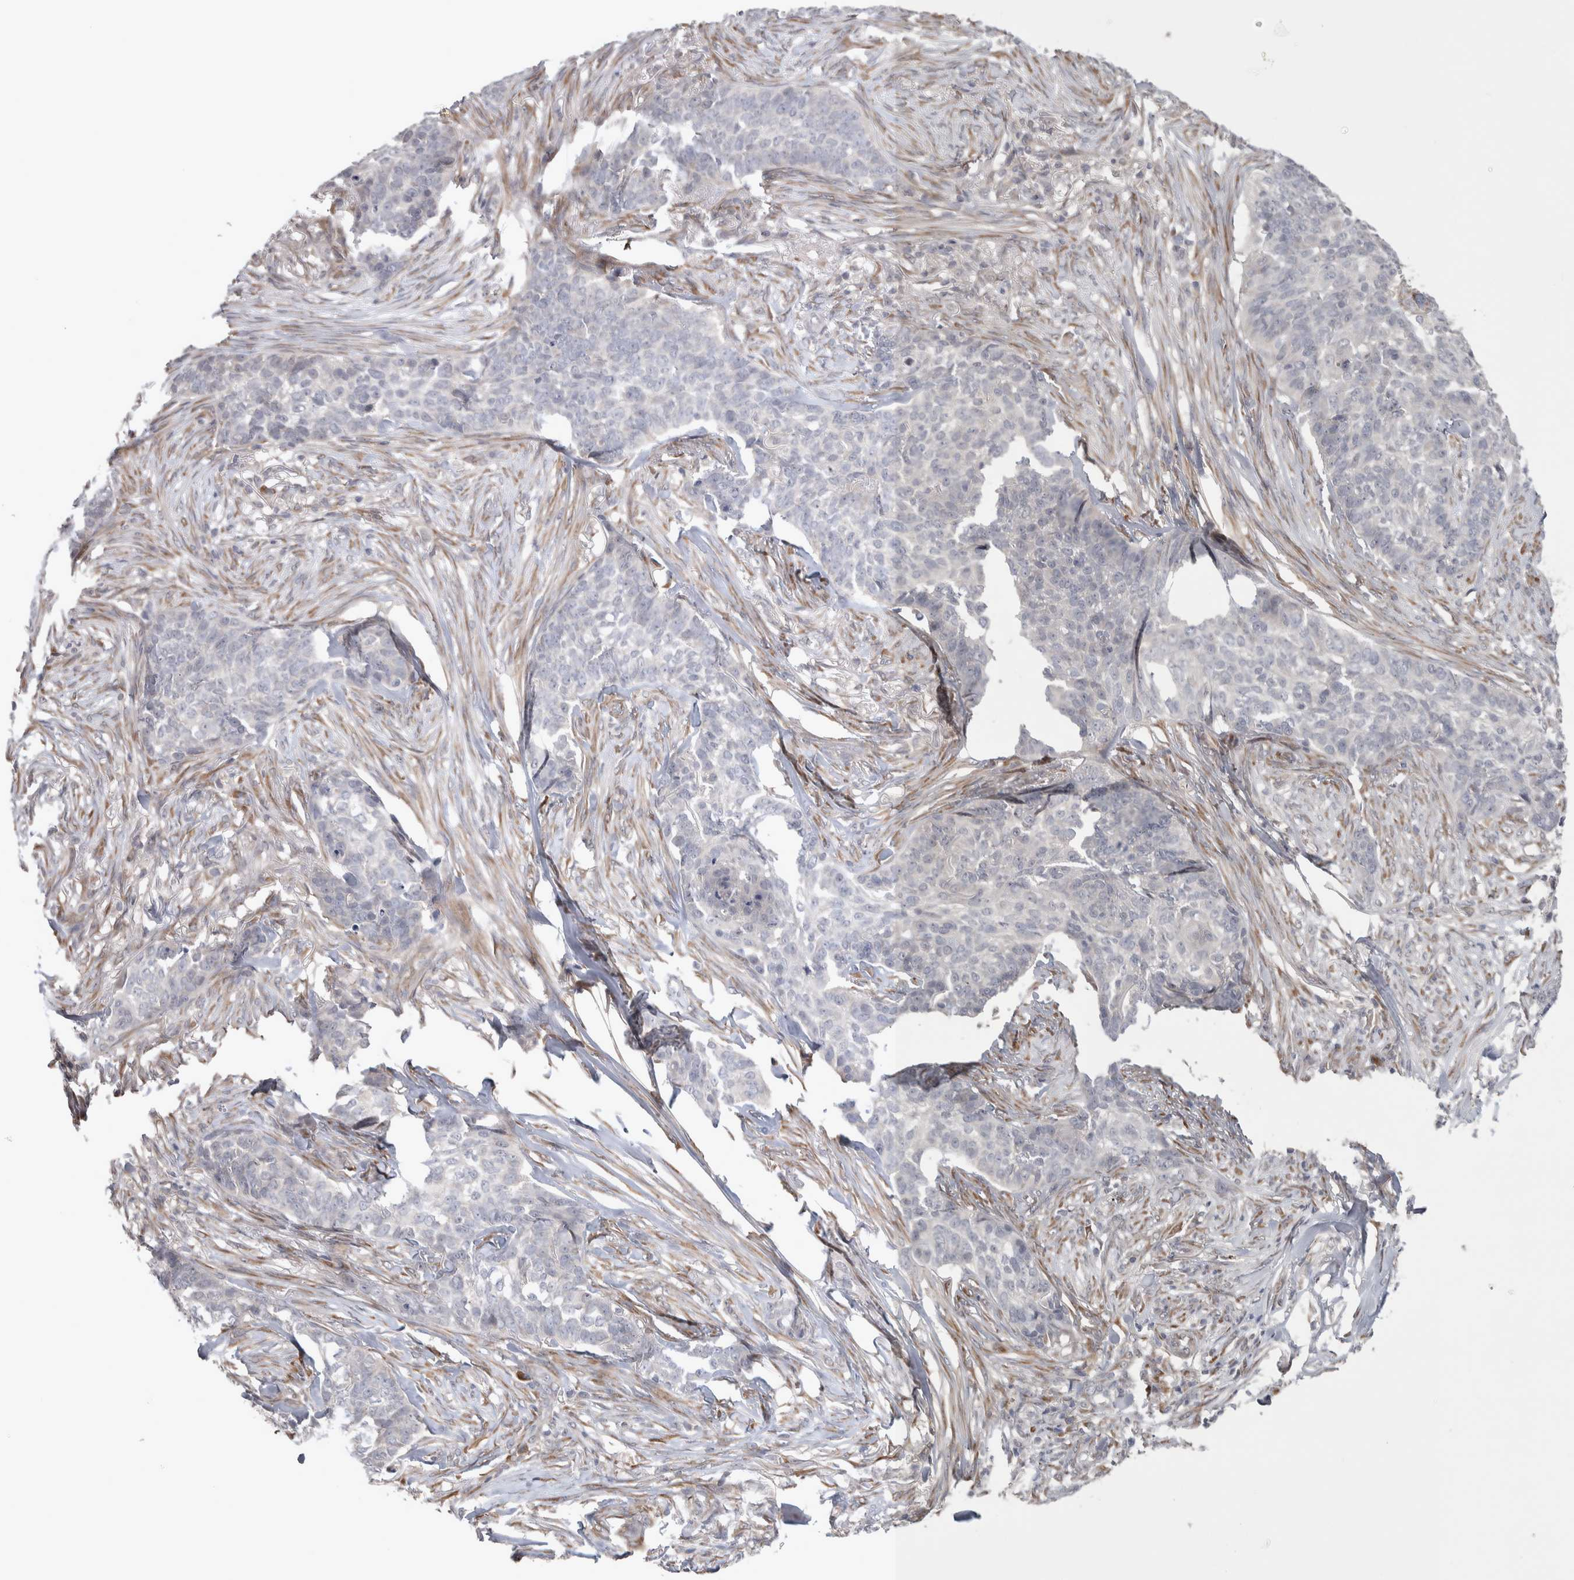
{"staining": {"intensity": "negative", "quantity": "none", "location": "none"}, "tissue": "skin cancer", "cell_type": "Tumor cells", "image_type": "cancer", "snomed": [{"axis": "morphology", "description": "Basal cell carcinoma"}, {"axis": "topography", "description": "Skin"}], "caption": "Histopathology image shows no significant protein positivity in tumor cells of basal cell carcinoma (skin).", "gene": "CUL2", "patient": {"sex": "male", "age": 85}}